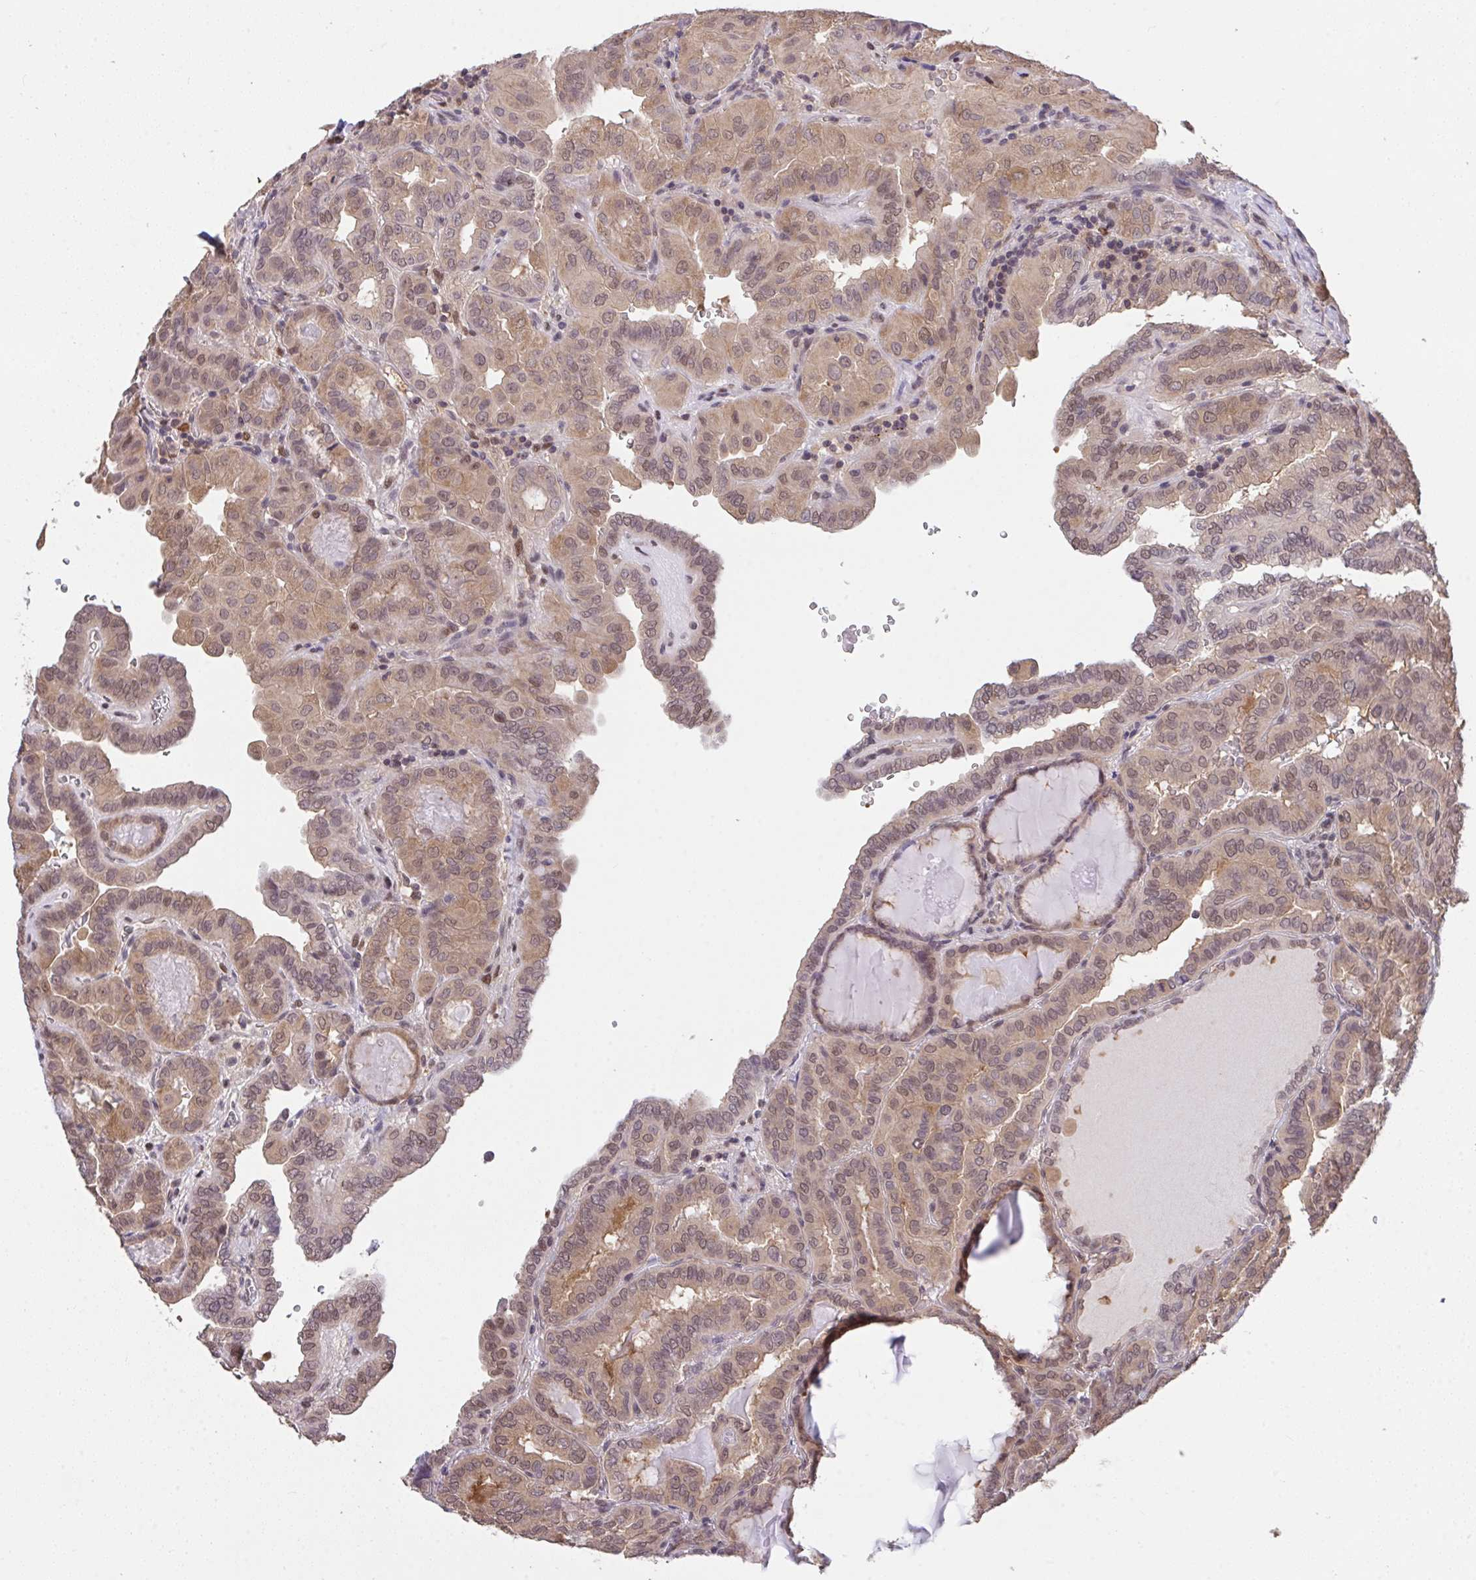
{"staining": {"intensity": "weak", "quantity": ">75%", "location": "cytoplasmic/membranous,nuclear"}, "tissue": "thyroid cancer", "cell_type": "Tumor cells", "image_type": "cancer", "snomed": [{"axis": "morphology", "description": "Papillary adenocarcinoma, NOS"}, {"axis": "topography", "description": "Thyroid gland"}], "caption": "Brown immunohistochemical staining in thyroid cancer demonstrates weak cytoplasmic/membranous and nuclear staining in approximately >75% of tumor cells.", "gene": "C12orf57", "patient": {"sex": "female", "age": 46}}